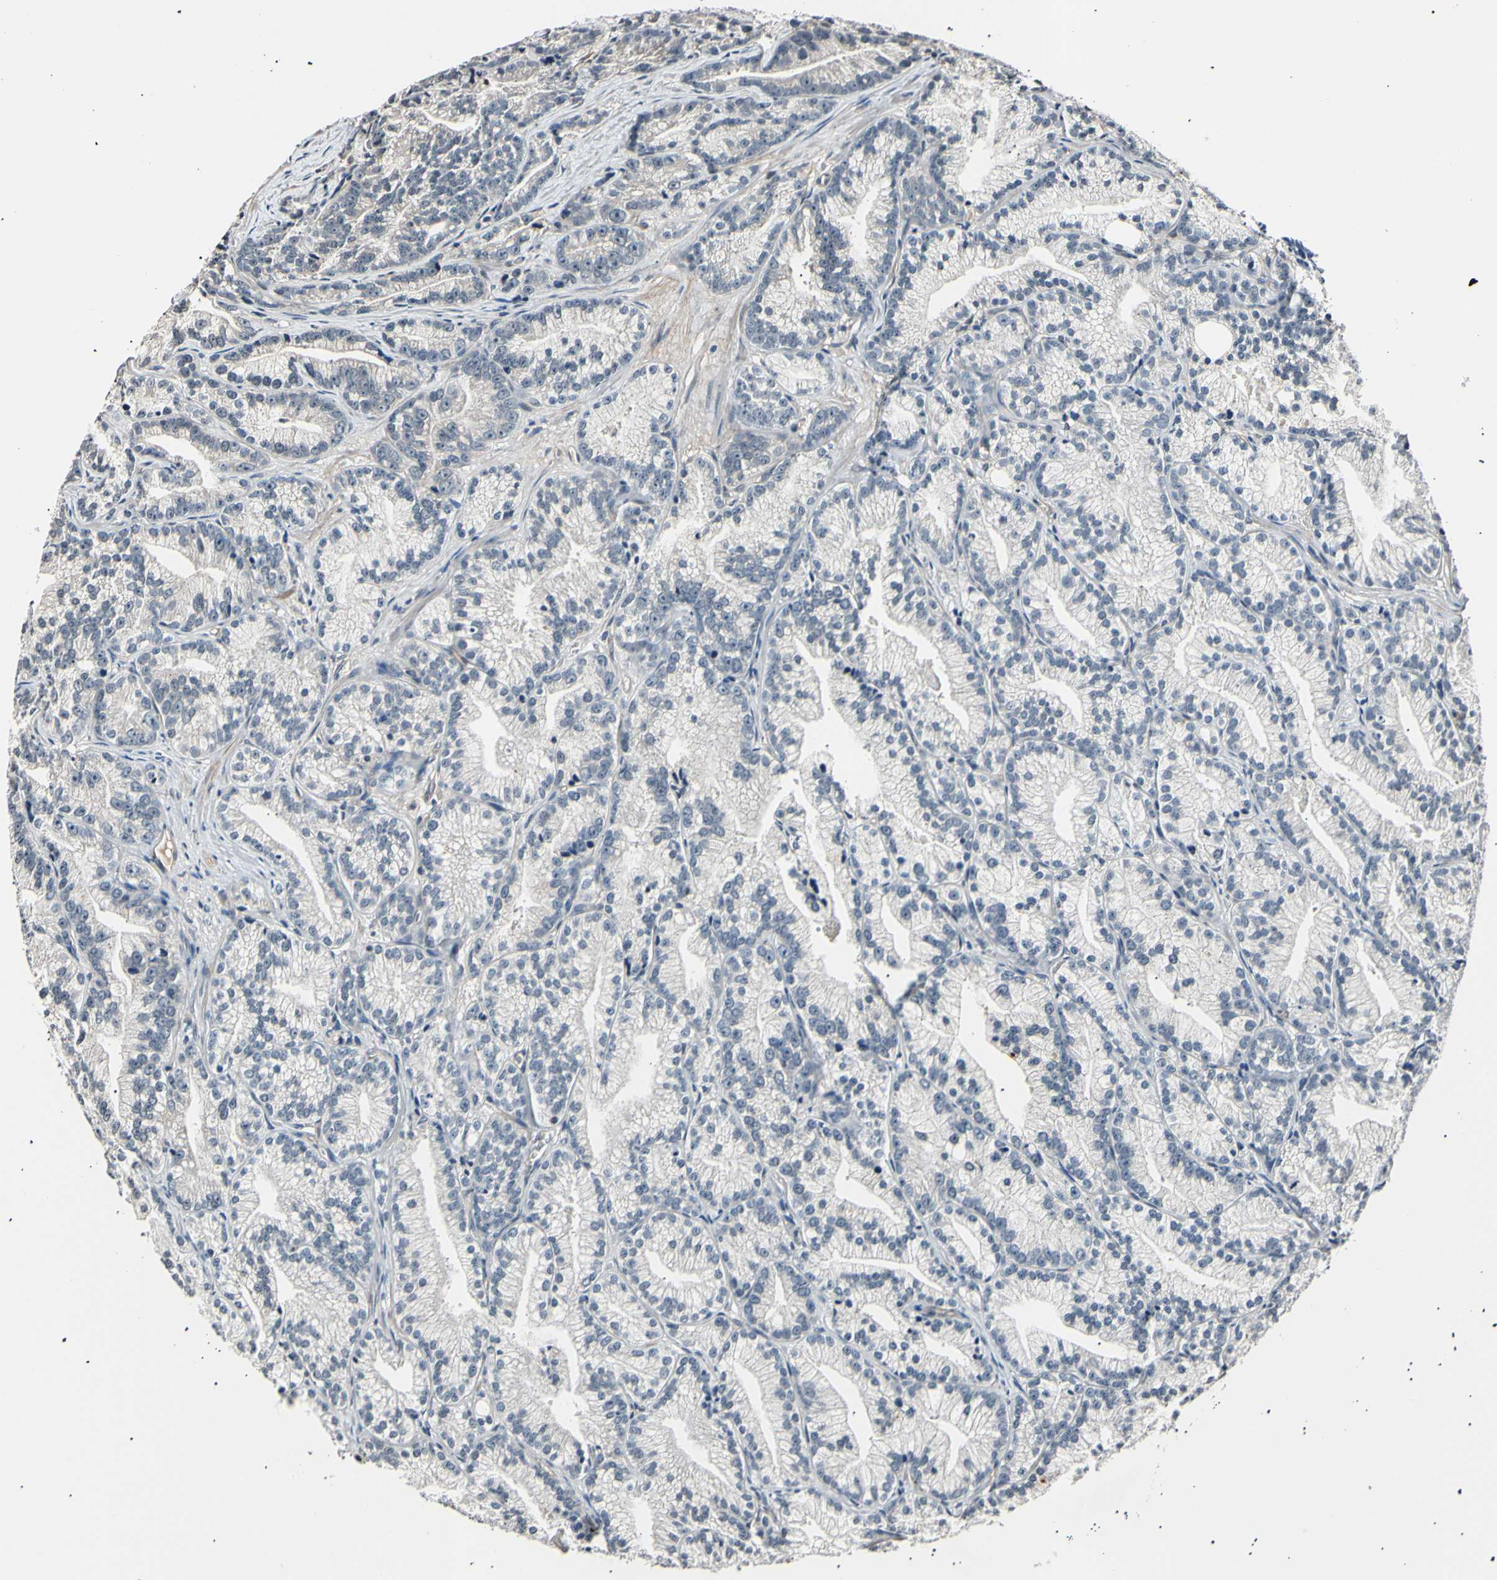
{"staining": {"intensity": "negative", "quantity": "none", "location": "none"}, "tissue": "prostate cancer", "cell_type": "Tumor cells", "image_type": "cancer", "snomed": [{"axis": "morphology", "description": "Adenocarcinoma, Low grade"}, {"axis": "topography", "description": "Prostate"}], "caption": "A high-resolution image shows IHC staining of prostate cancer, which exhibits no significant positivity in tumor cells. Nuclei are stained in blue.", "gene": "AK1", "patient": {"sex": "male", "age": 89}}